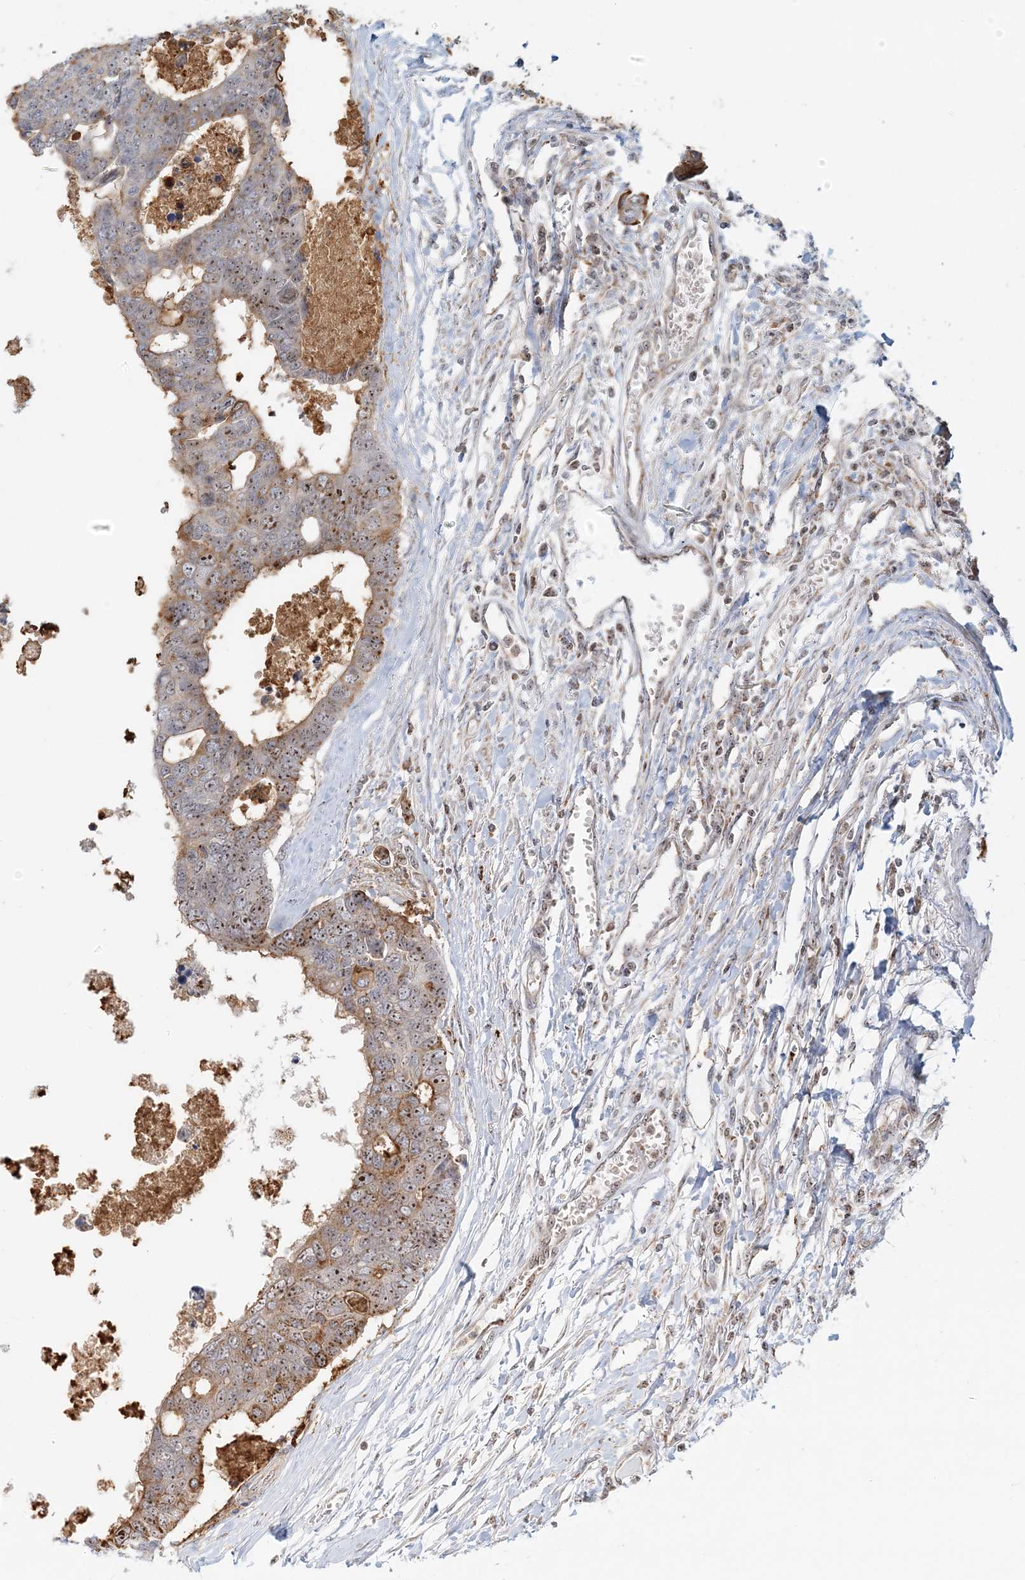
{"staining": {"intensity": "moderate", "quantity": ">75%", "location": "nuclear"}, "tissue": "colorectal cancer", "cell_type": "Tumor cells", "image_type": "cancer", "snomed": [{"axis": "morphology", "description": "Adenocarcinoma, NOS"}, {"axis": "topography", "description": "Rectum"}], "caption": "Colorectal cancer (adenocarcinoma) stained for a protein exhibits moderate nuclear positivity in tumor cells.", "gene": "UBE2F", "patient": {"sex": "male", "age": 84}}